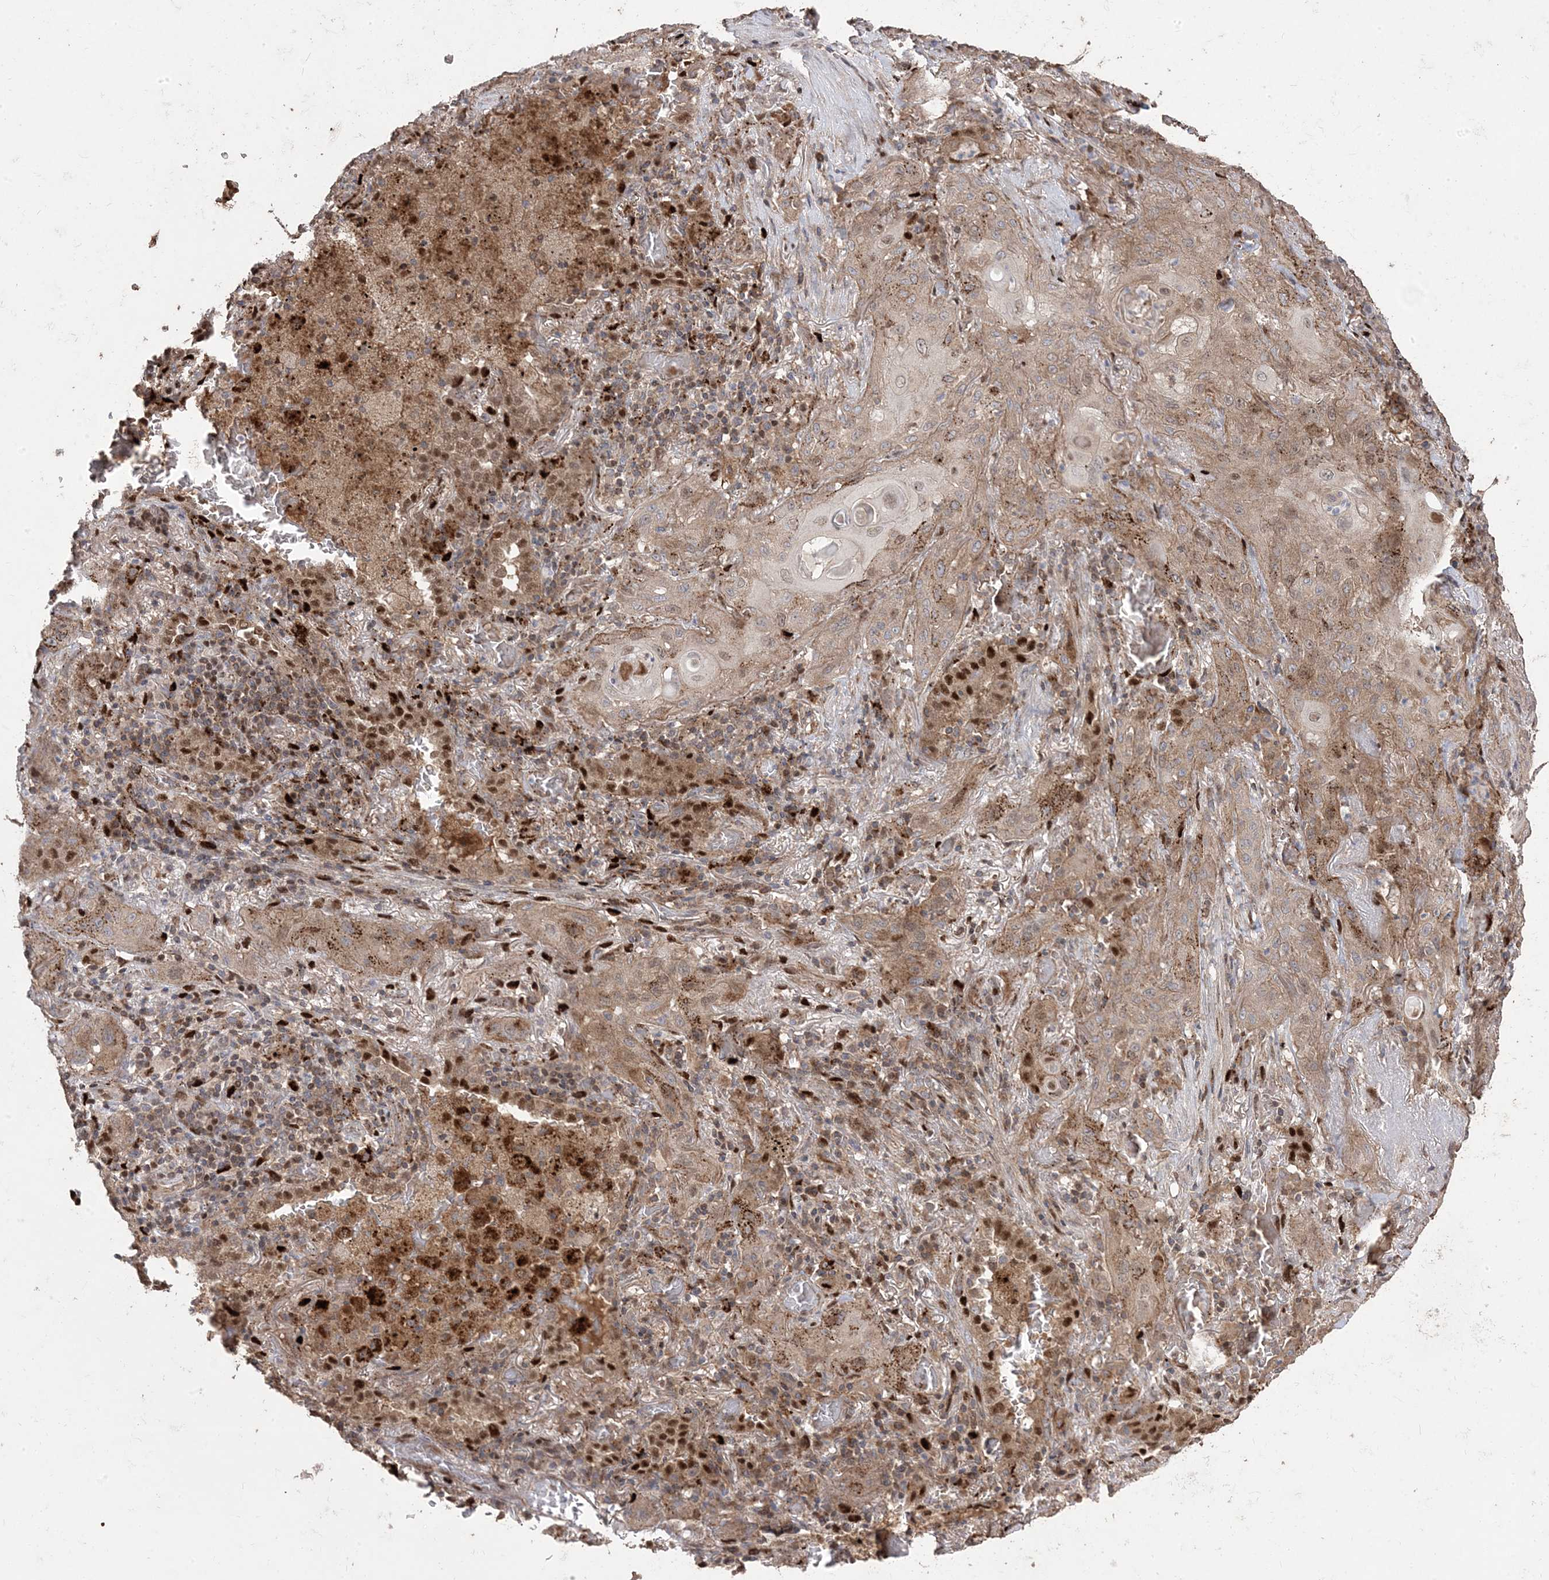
{"staining": {"intensity": "weak", "quantity": ">75%", "location": "cytoplasmic/membranous"}, "tissue": "lung cancer", "cell_type": "Tumor cells", "image_type": "cancer", "snomed": [{"axis": "morphology", "description": "Squamous cell carcinoma, NOS"}, {"axis": "topography", "description": "Lung"}], "caption": "Immunohistochemistry (IHC) staining of lung squamous cell carcinoma, which exhibits low levels of weak cytoplasmic/membranous expression in approximately >75% of tumor cells indicating weak cytoplasmic/membranous protein positivity. The staining was performed using DAB (3,3'-diaminobenzidine) (brown) for protein detection and nuclei were counterstained in hematoxylin (blue).", "gene": "PPOX", "patient": {"sex": "female", "age": 47}}